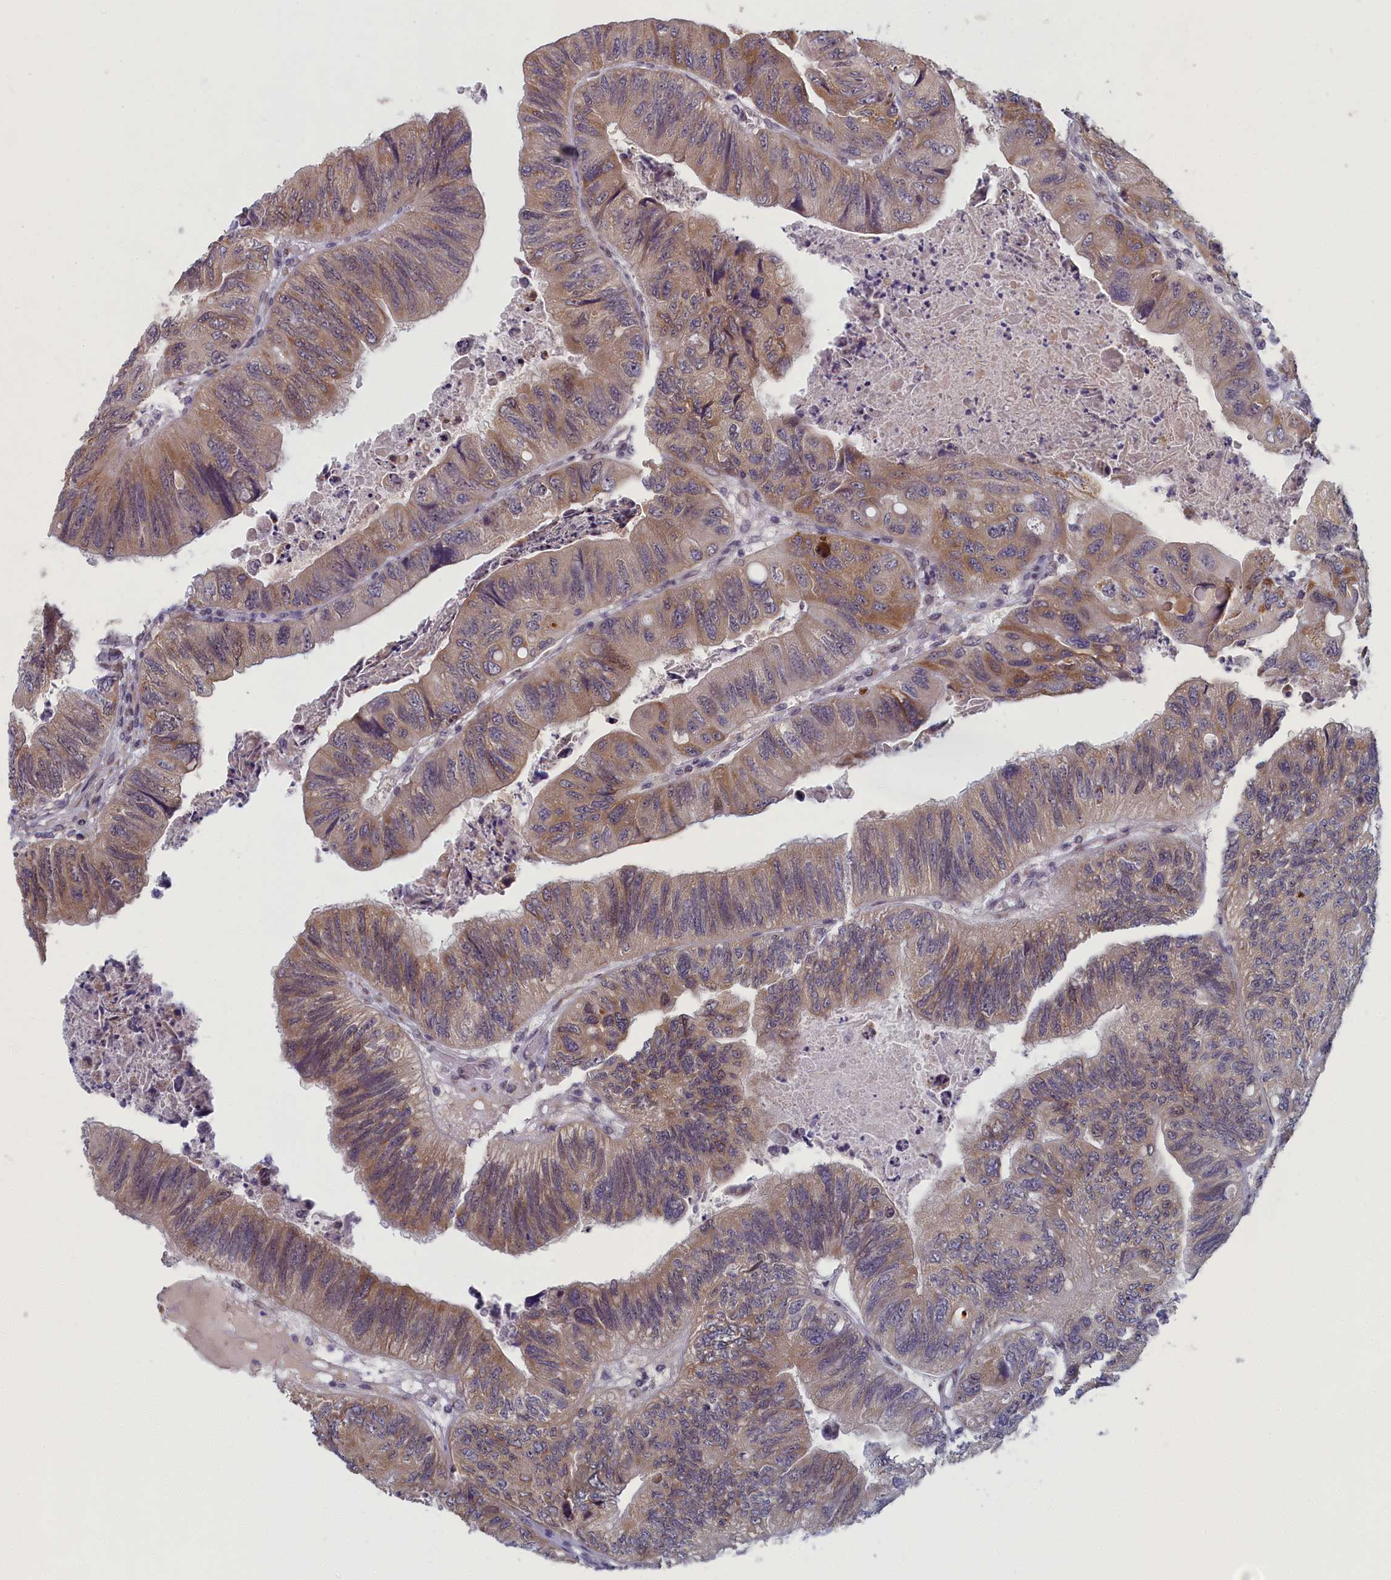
{"staining": {"intensity": "weak", "quantity": ">75%", "location": "cytoplasmic/membranous,nuclear"}, "tissue": "colorectal cancer", "cell_type": "Tumor cells", "image_type": "cancer", "snomed": [{"axis": "morphology", "description": "Adenocarcinoma, NOS"}, {"axis": "topography", "description": "Rectum"}], "caption": "Immunohistochemical staining of human colorectal cancer exhibits low levels of weak cytoplasmic/membranous and nuclear protein positivity in approximately >75% of tumor cells. Immunohistochemistry stains the protein in brown and the nuclei are stained blue.", "gene": "DNAJC17", "patient": {"sex": "male", "age": 63}}